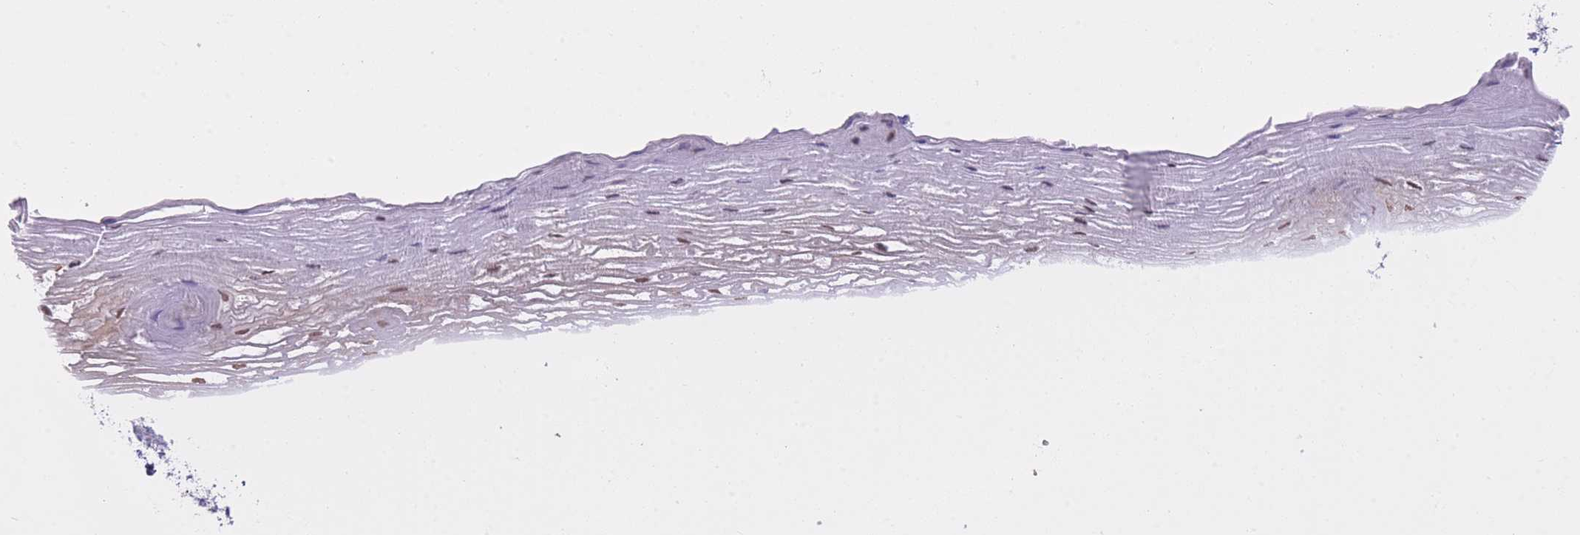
{"staining": {"intensity": "moderate", "quantity": "<25%", "location": "nuclear"}, "tissue": "esophagus", "cell_type": "Squamous epithelial cells", "image_type": "normal", "snomed": [{"axis": "morphology", "description": "Normal tissue, NOS"}, {"axis": "topography", "description": "Esophagus"}], "caption": "This micrograph exhibits immunohistochemistry (IHC) staining of normal esophagus, with low moderate nuclear staining in about <25% of squamous epithelial cells.", "gene": "PSG11", "patient": {"sex": "male", "age": 69}}